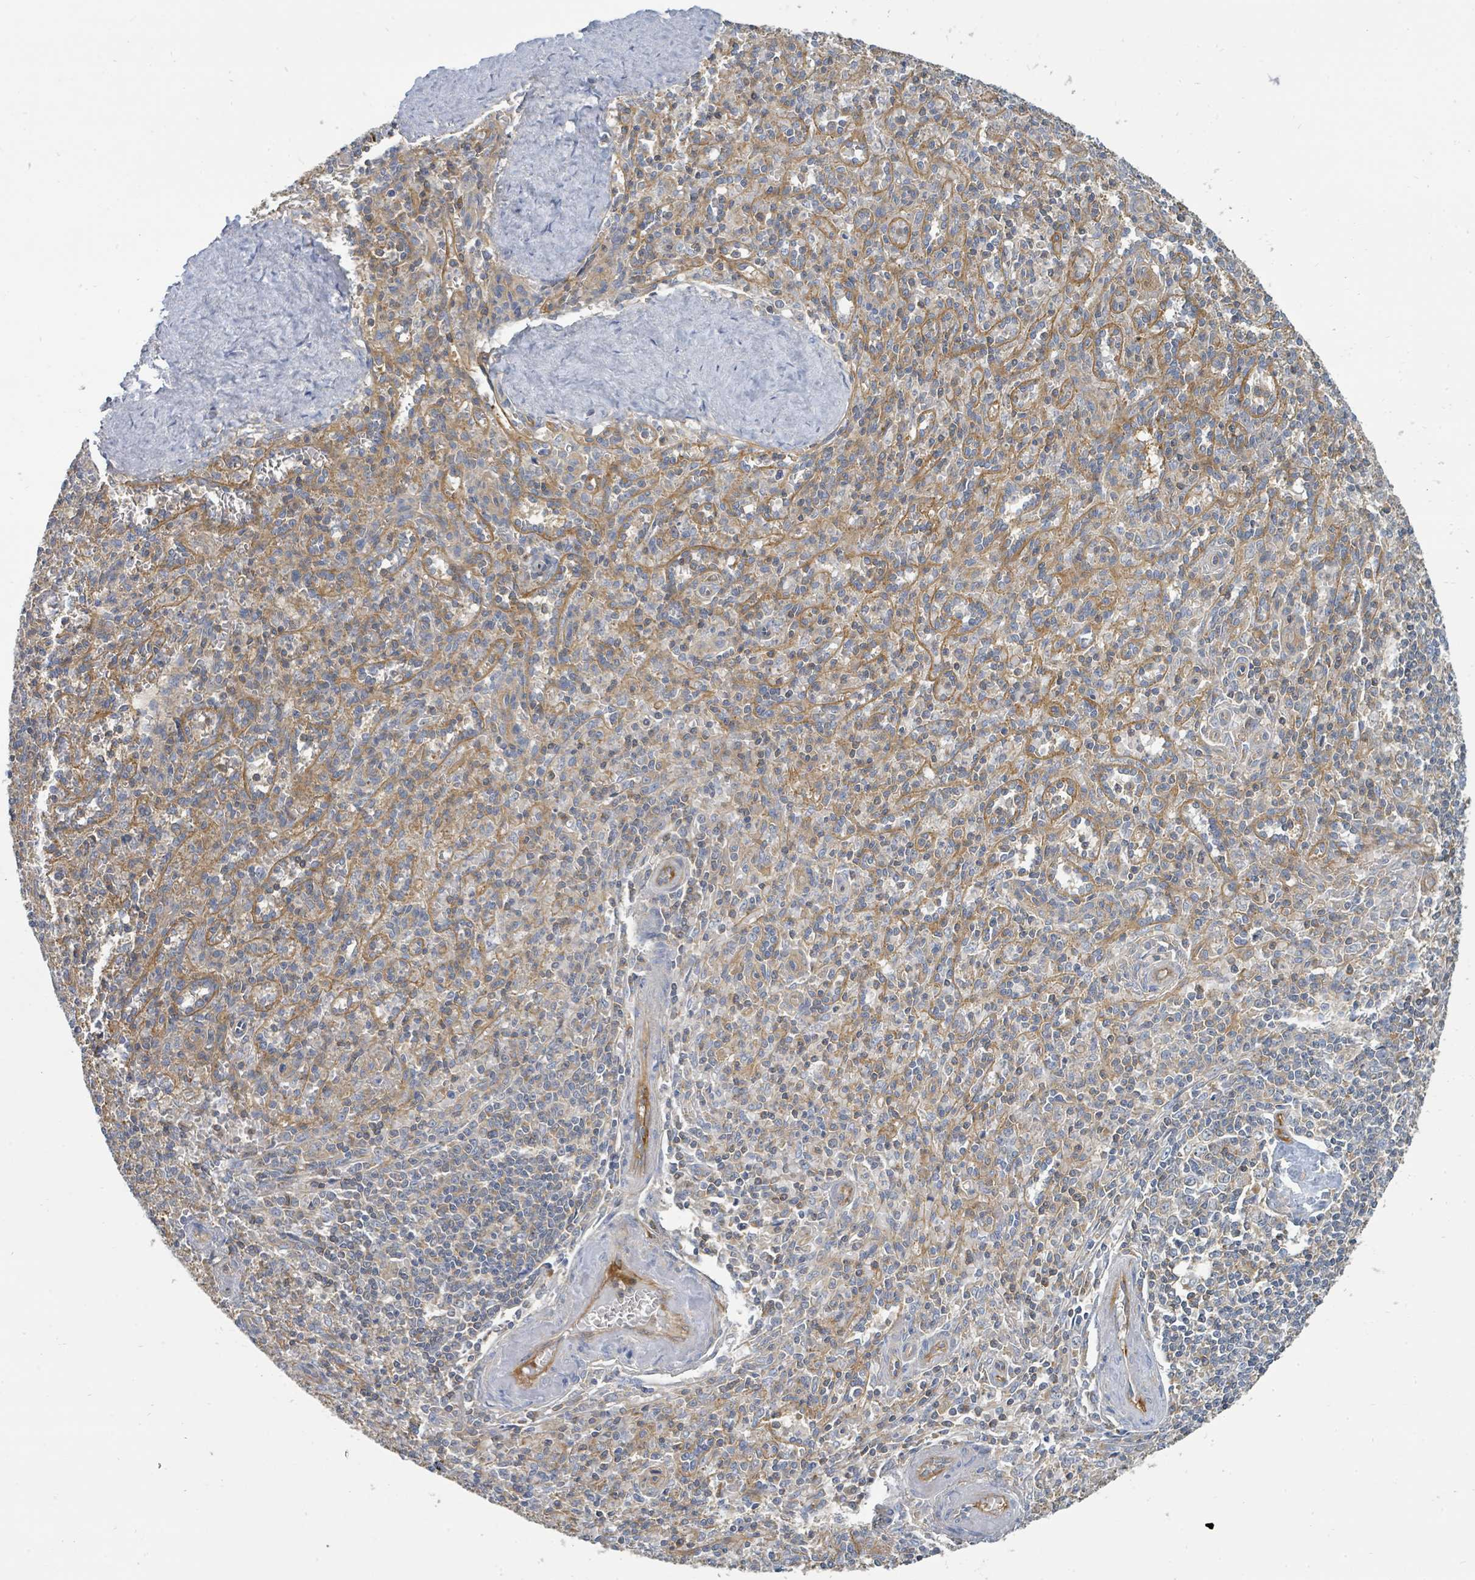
{"staining": {"intensity": "negative", "quantity": "none", "location": "none"}, "tissue": "spleen", "cell_type": "Cells in red pulp", "image_type": "normal", "snomed": [{"axis": "morphology", "description": "Normal tissue, NOS"}, {"axis": "topography", "description": "Spleen"}], "caption": "A high-resolution micrograph shows immunohistochemistry (IHC) staining of unremarkable spleen, which demonstrates no significant positivity in cells in red pulp.", "gene": "BOLA2B", "patient": {"sex": "female", "age": 70}}